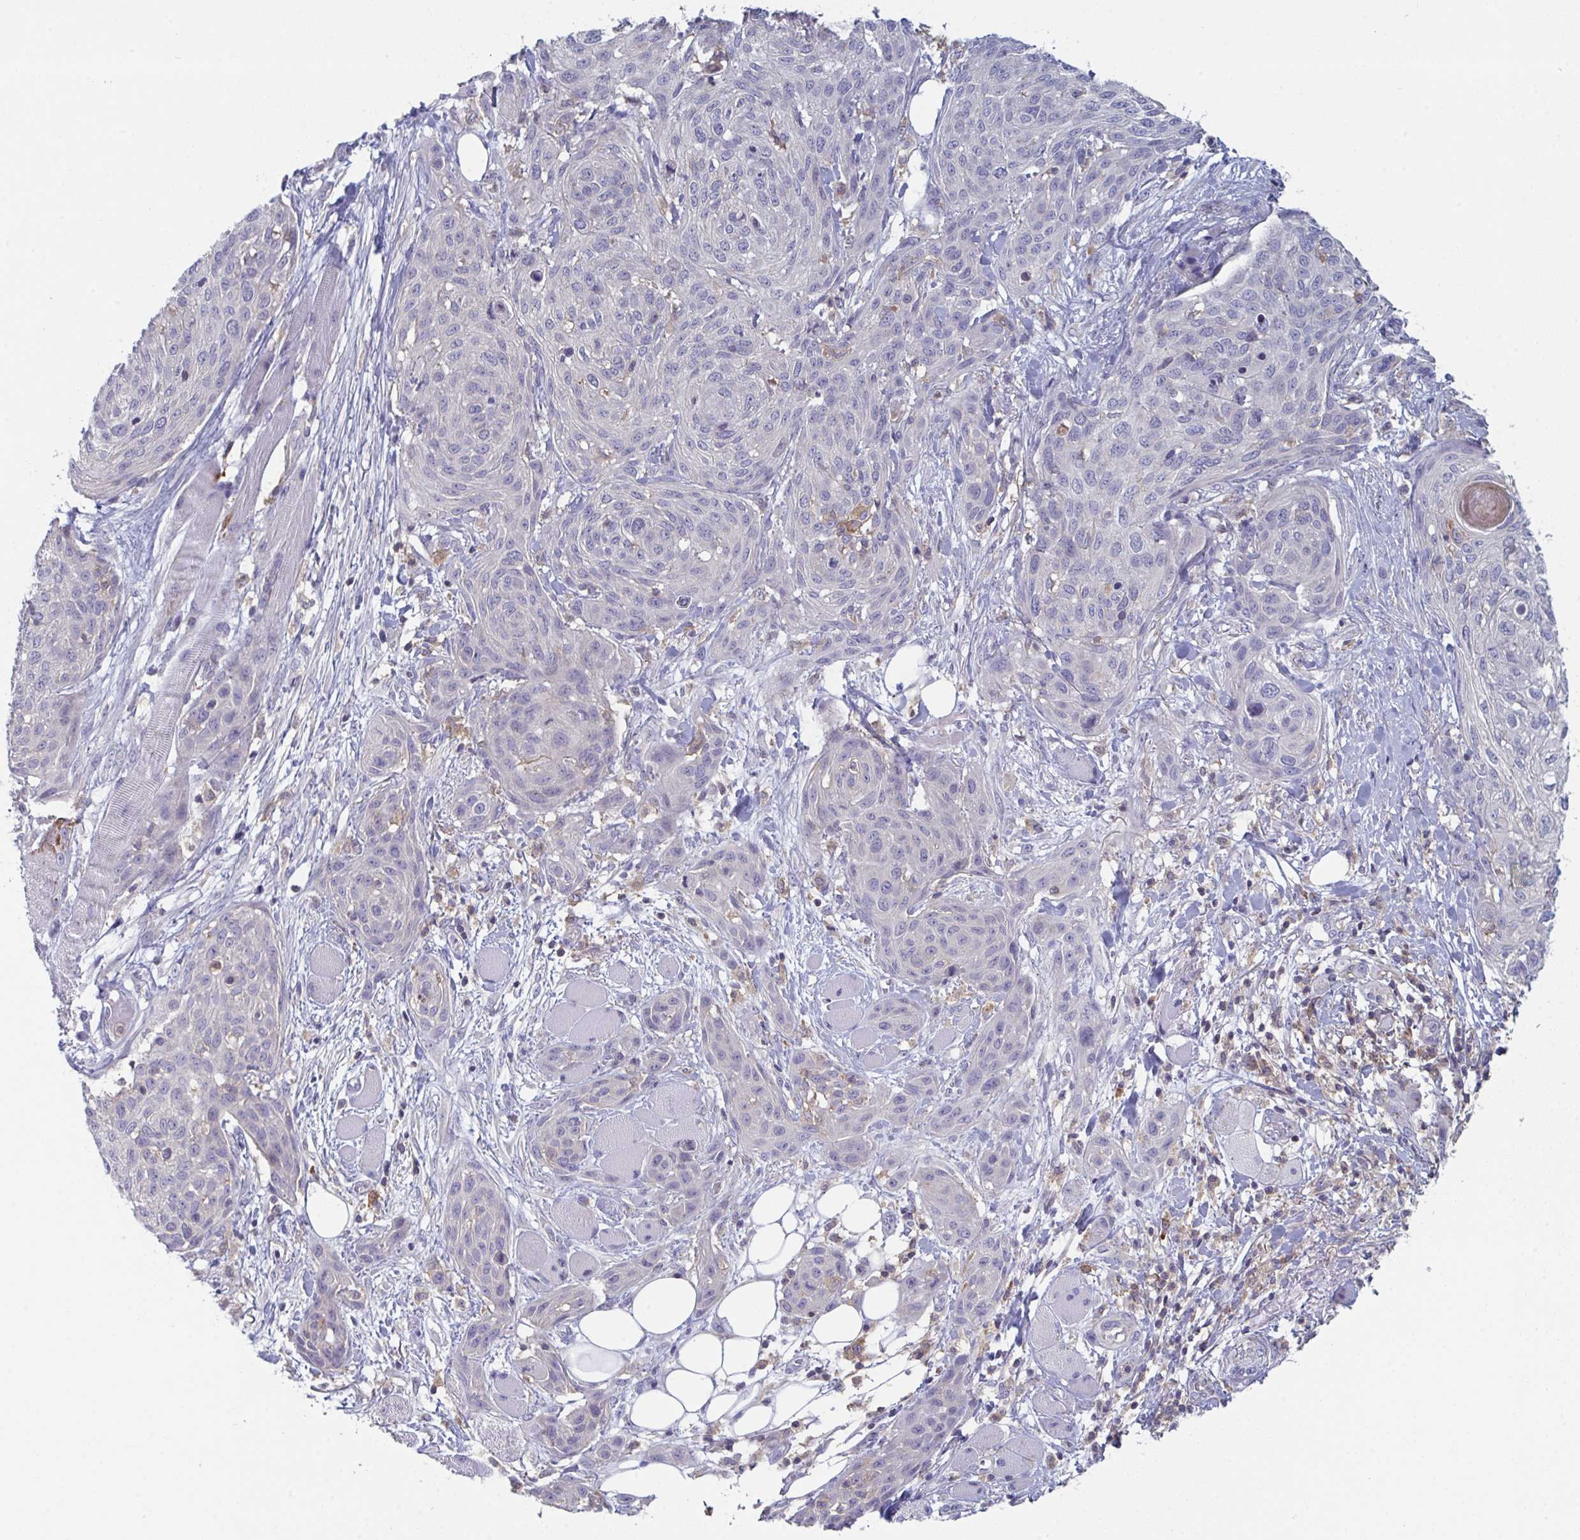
{"staining": {"intensity": "negative", "quantity": "none", "location": "none"}, "tissue": "skin cancer", "cell_type": "Tumor cells", "image_type": "cancer", "snomed": [{"axis": "morphology", "description": "Squamous cell carcinoma, NOS"}, {"axis": "topography", "description": "Skin"}], "caption": "Tumor cells show no significant expression in skin cancer (squamous cell carcinoma).", "gene": "DISP2", "patient": {"sex": "female", "age": 87}}